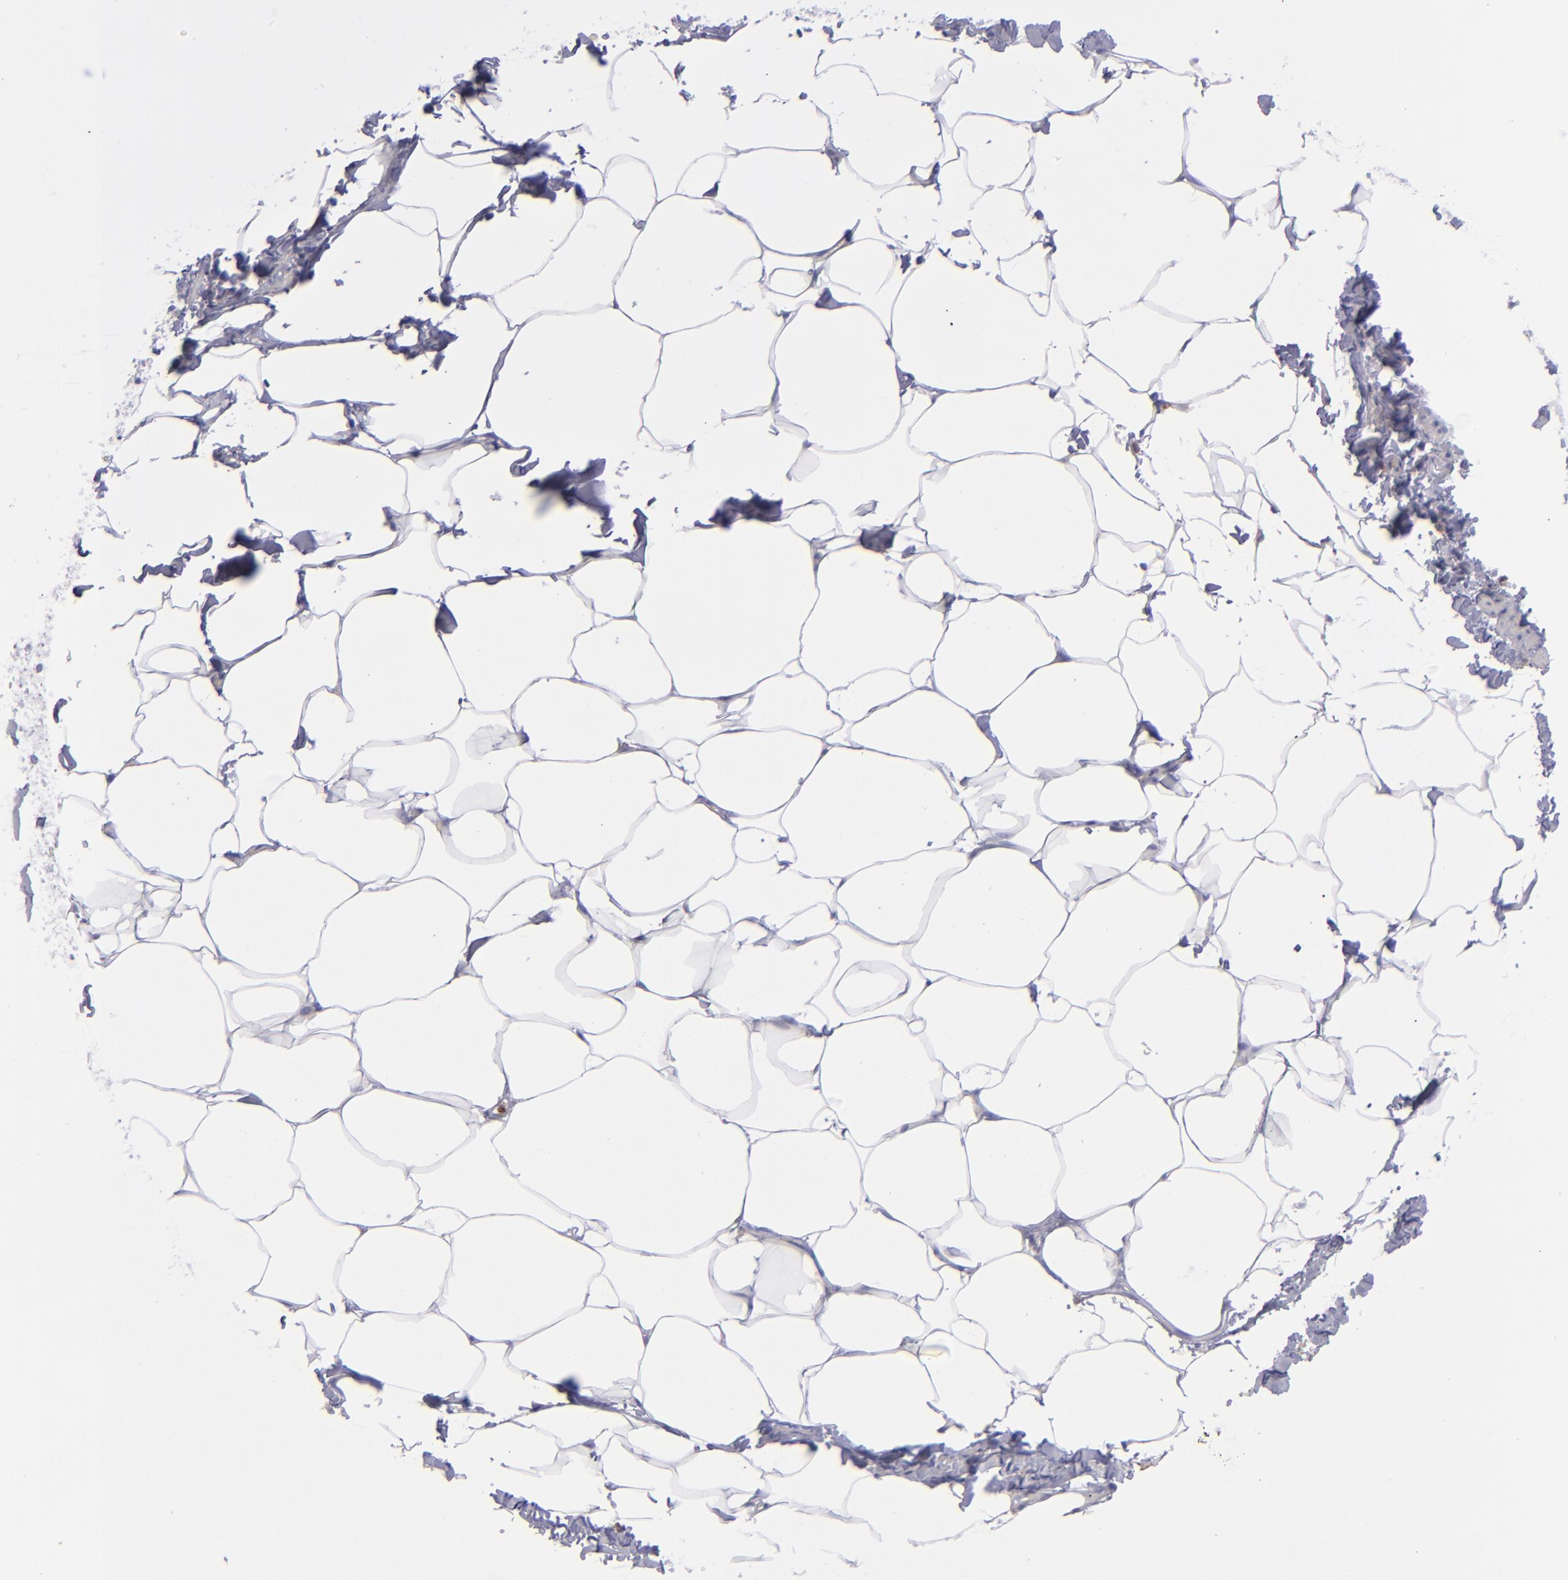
{"staining": {"intensity": "negative", "quantity": "none", "location": "none"}, "tissue": "adipose tissue", "cell_type": "Adipocytes", "image_type": "normal", "snomed": [{"axis": "morphology", "description": "Normal tissue, NOS"}, {"axis": "topography", "description": "Vascular tissue"}], "caption": "Micrograph shows no significant protein positivity in adipocytes of unremarkable adipose tissue. (DAB IHC visualized using brightfield microscopy, high magnification).", "gene": "SELPLG", "patient": {"sex": "male", "age": 41}}